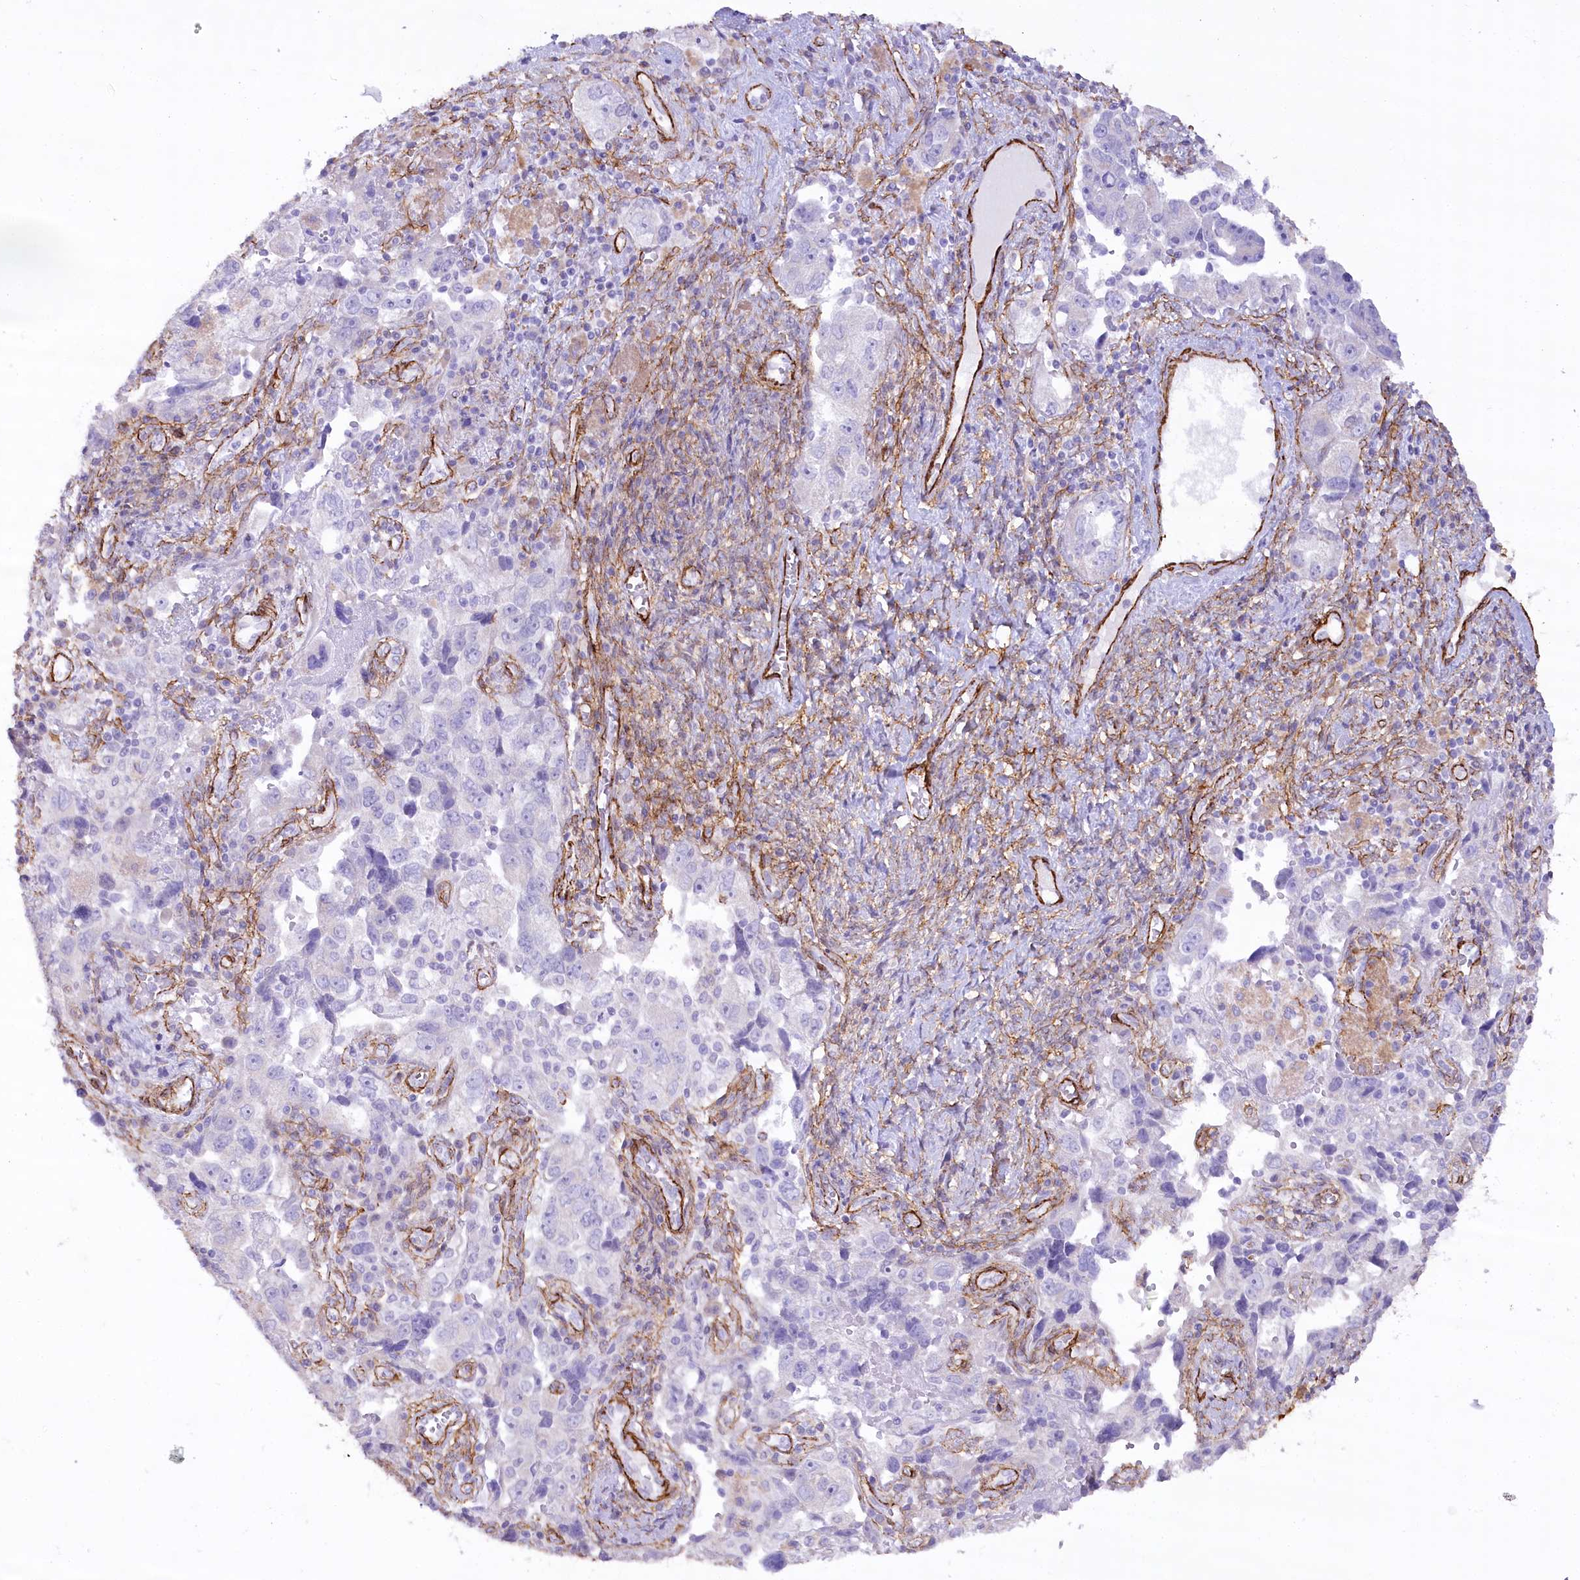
{"staining": {"intensity": "negative", "quantity": "none", "location": "none"}, "tissue": "ovarian cancer", "cell_type": "Tumor cells", "image_type": "cancer", "snomed": [{"axis": "morphology", "description": "Carcinoma, NOS"}, {"axis": "morphology", "description": "Cystadenocarcinoma, serous, NOS"}, {"axis": "topography", "description": "Ovary"}], "caption": "An IHC image of ovarian serous cystadenocarcinoma is shown. There is no staining in tumor cells of ovarian serous cystadenocarcinoma. Brightfield microscopy of IHC stained with DAB (brown) and hematoxylin (blue), captured at high magnification.", "gene": "SYNPO2", "patient": {"sex": "female", "age": 69}}